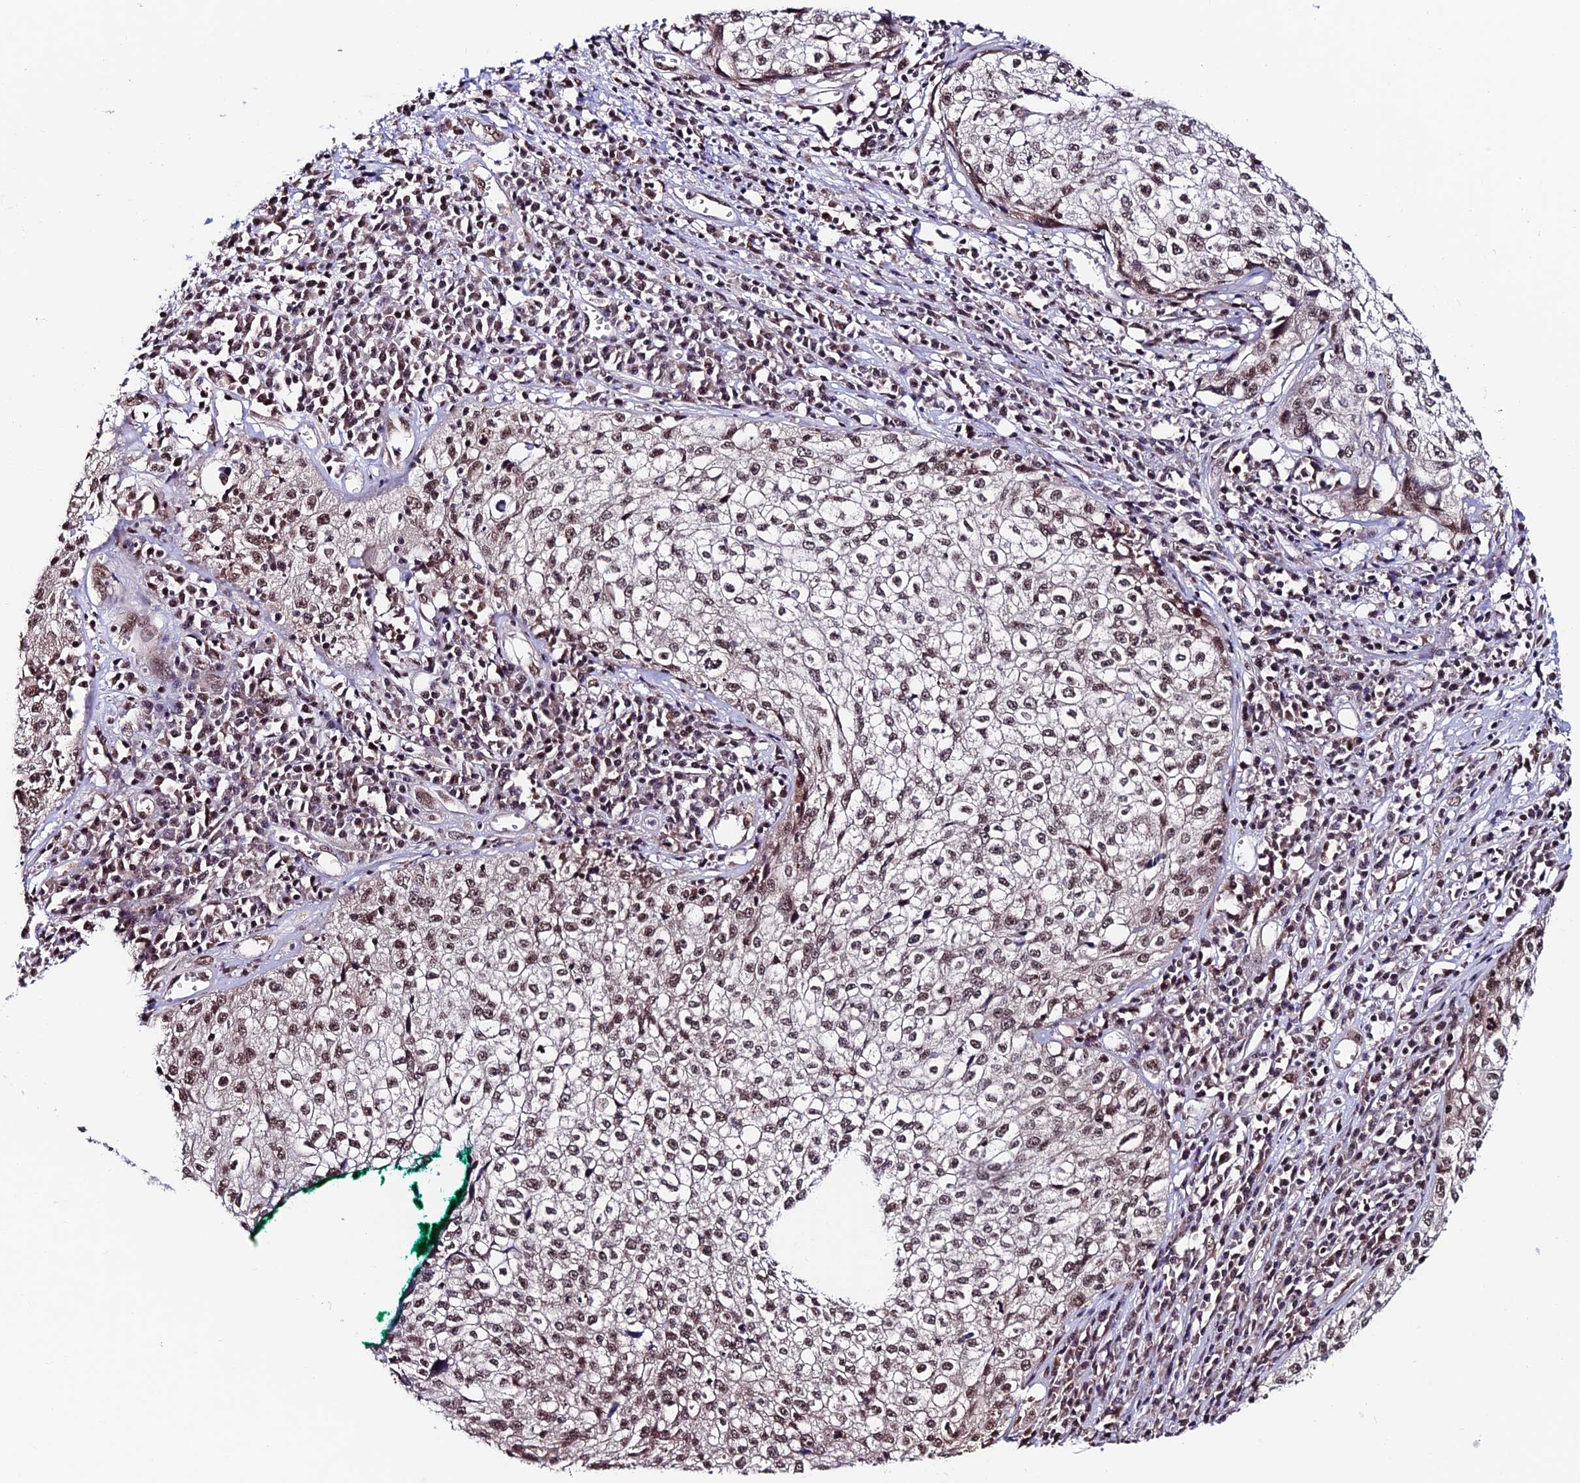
{"staining": {"intensity": "weak", "quantity": ">75%", "location": "nuclear"}, "tissue": "cervical cancer", "cell_type": "Tumor cells", "image_type": "cancer", "snomed": [{"axis": "morphology", "description": "Squamous cell carcinoma, NOS"}, {"axis": "topography", "description": "Cervix"}], "caption": "The histopathology image shows a brown stain indicating the presence of a protein in the nuclear of tumor cells in cervical cancer. (DAB (3,3'-diaminobenzidine) IHC with brightfield microscopy, high magnification).", "gene": "RBM42", "patient": {"sex": "female", "age": 57}}